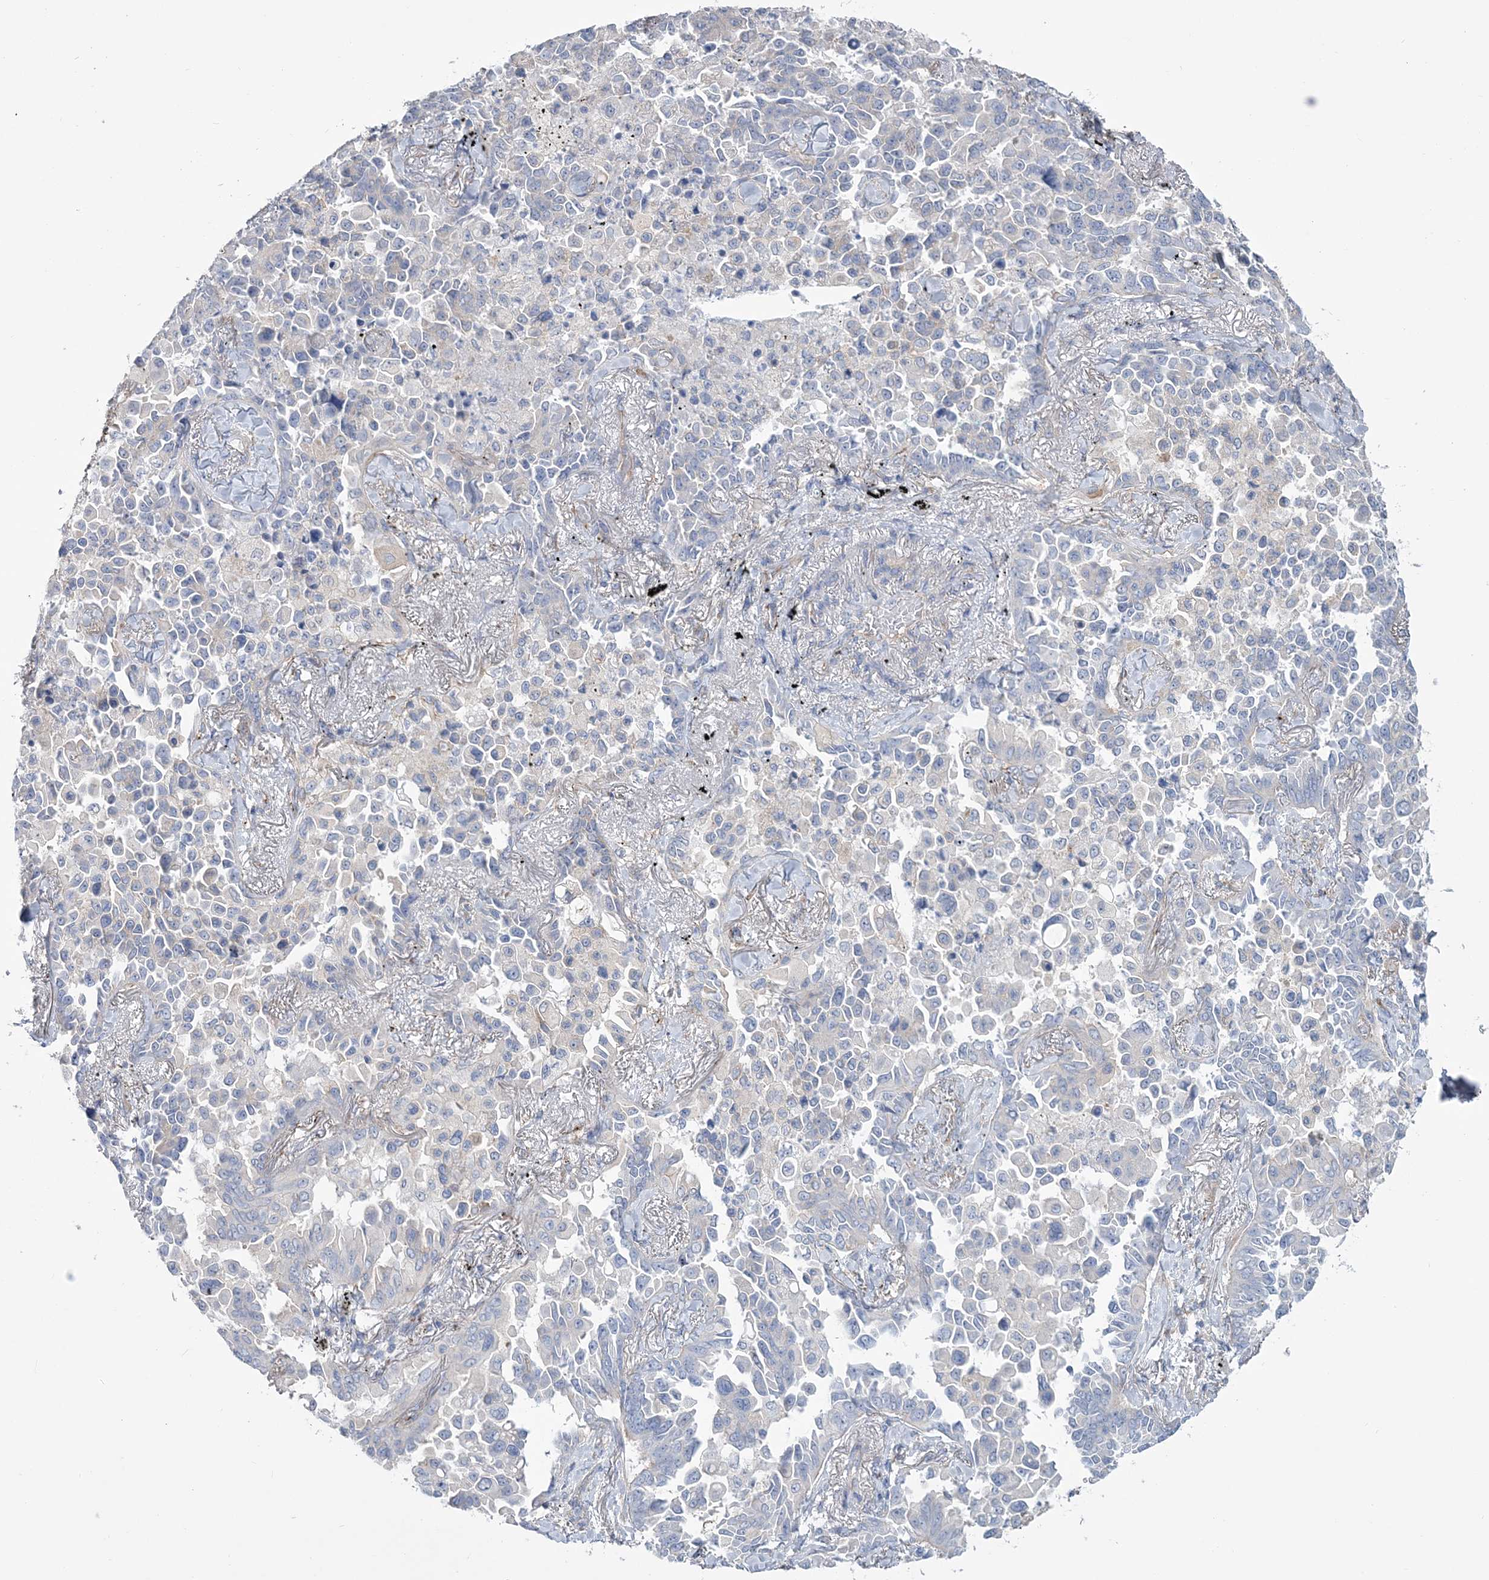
{"staining": {"intensity": "negative", "quantity": "none", "location": "none"}, "tissue": "lung cancer", "cell_type": "Tumor cells", "image_type": "cancer", "snomed": [{"axis": "morphology", "description": "Adenocarcinoma, NOS"}, {"axis": "topography", "description": "Lung"}], "caption": "An immunohistochemistry (IHC) micrograph of adenocarcinoma (lung) is shown. There is no staining in tumor cells of adenocarcinoma (lung). The staining was performed using DAB (3,3'-diaminobenzidine) to visualize the protein expression in brown, while the nuclei were stained in blue with hematoxylin (Magnification: 20x).", "gene": "RAB11FIP5", "patient": {"sex": "female", "age": 67}}